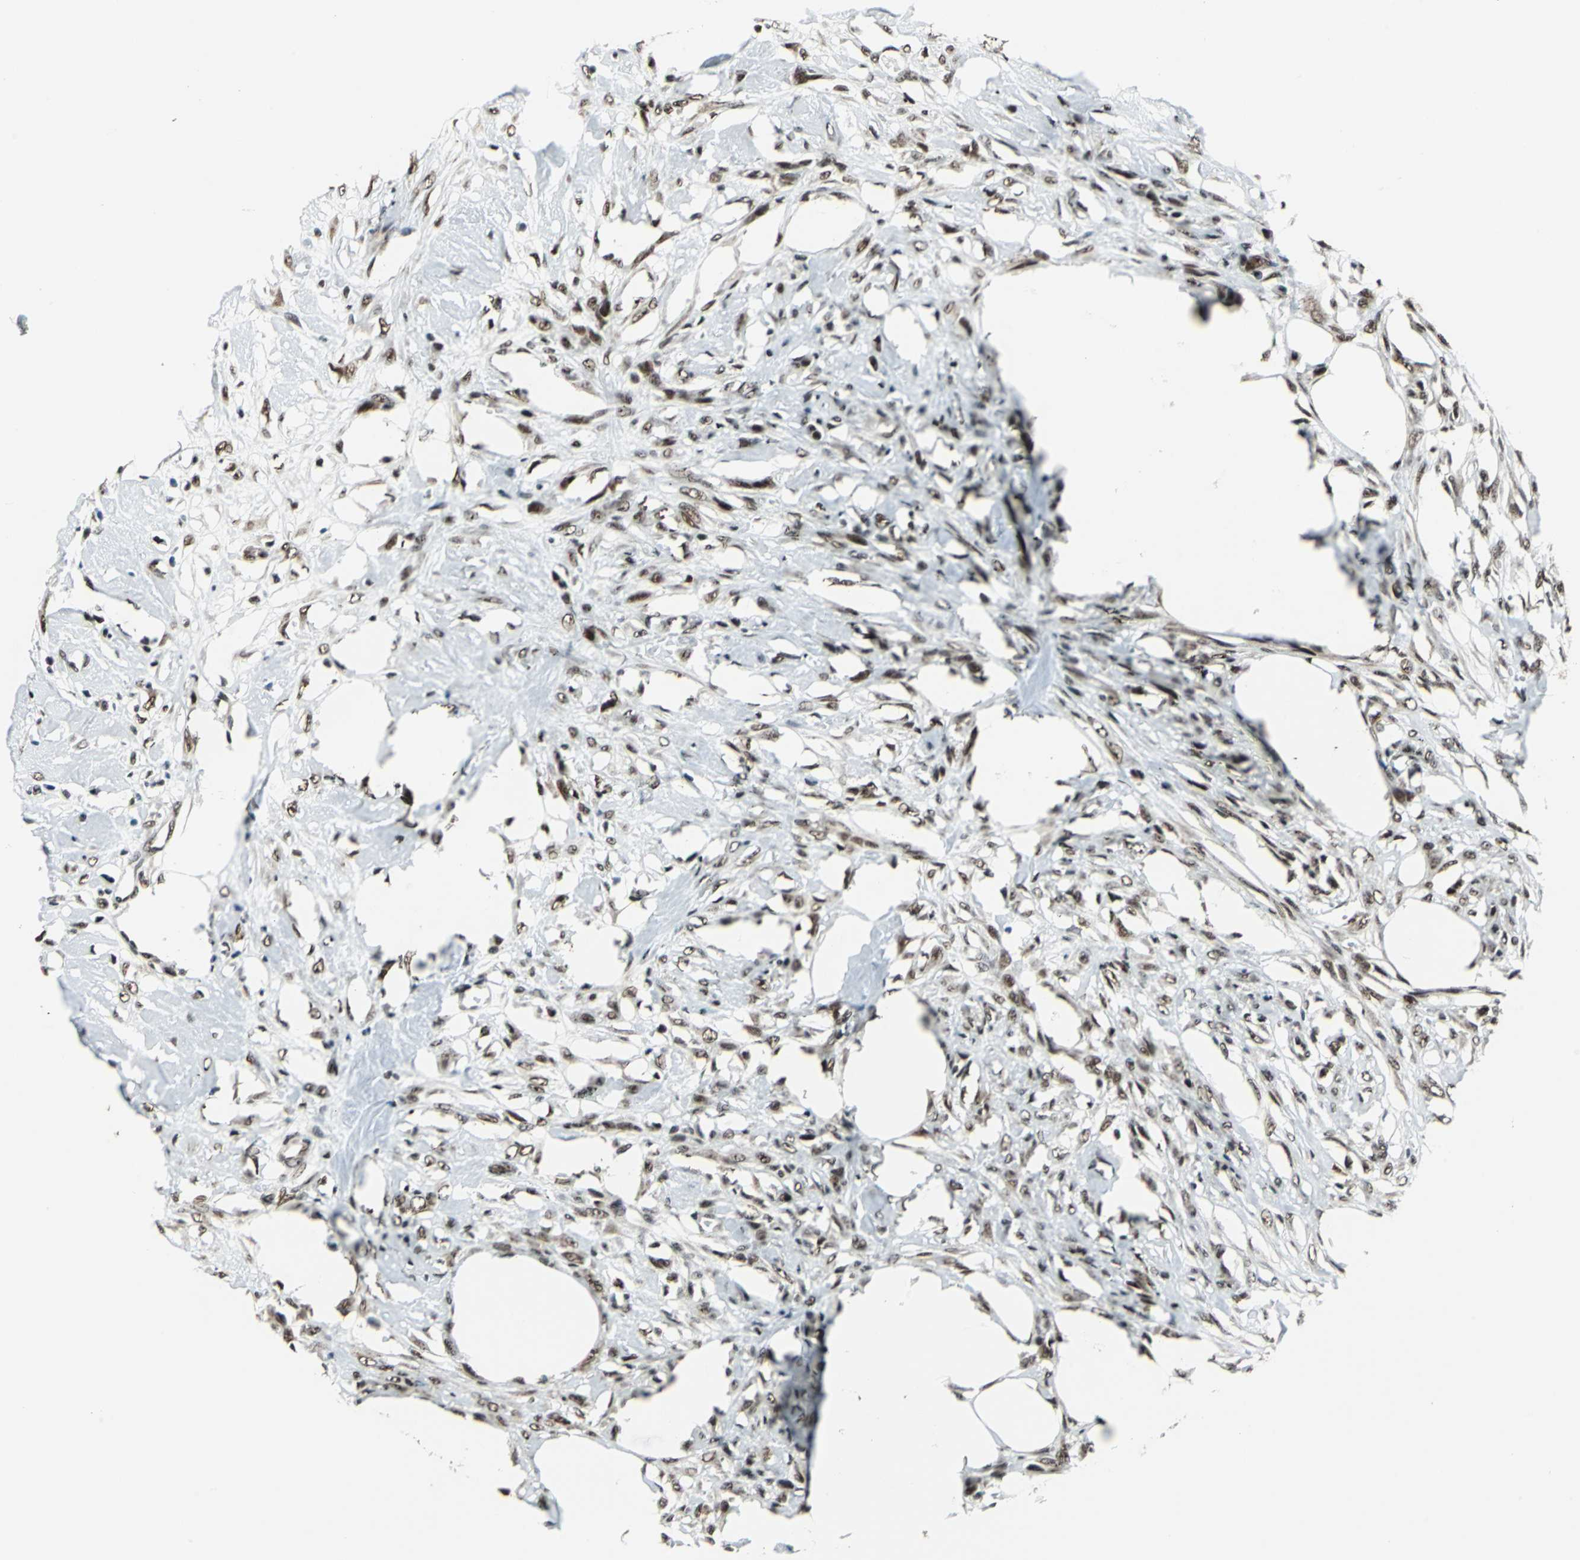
{"staining": {"intensity": "weak", "quantity": ">75%", "location": "nuclear"}, "tissue": "skin cancer", "cell_type": "Tumor cells", "image_type": "cancer", "snomed": [{"axis": "morphology", "description": "Normal tissue, NOS"}, {"axis": "morphology", "description": "Squamous cell carcinoma, NOS"}, {"axis": "topography", "description": "Skin"}], "caption": "Weak nuclear staining is present in approximately >75% of tumor cells in skin squamous cell carcinoma. The protein is stained brown, and the nuclei are stained in blue (DAB (3,3'-diaminobenzidine) IHC with brightfield microscopy, high magnification).", "gene": "BCLAF1", "patient": {"sex": "female", "age": 59}}